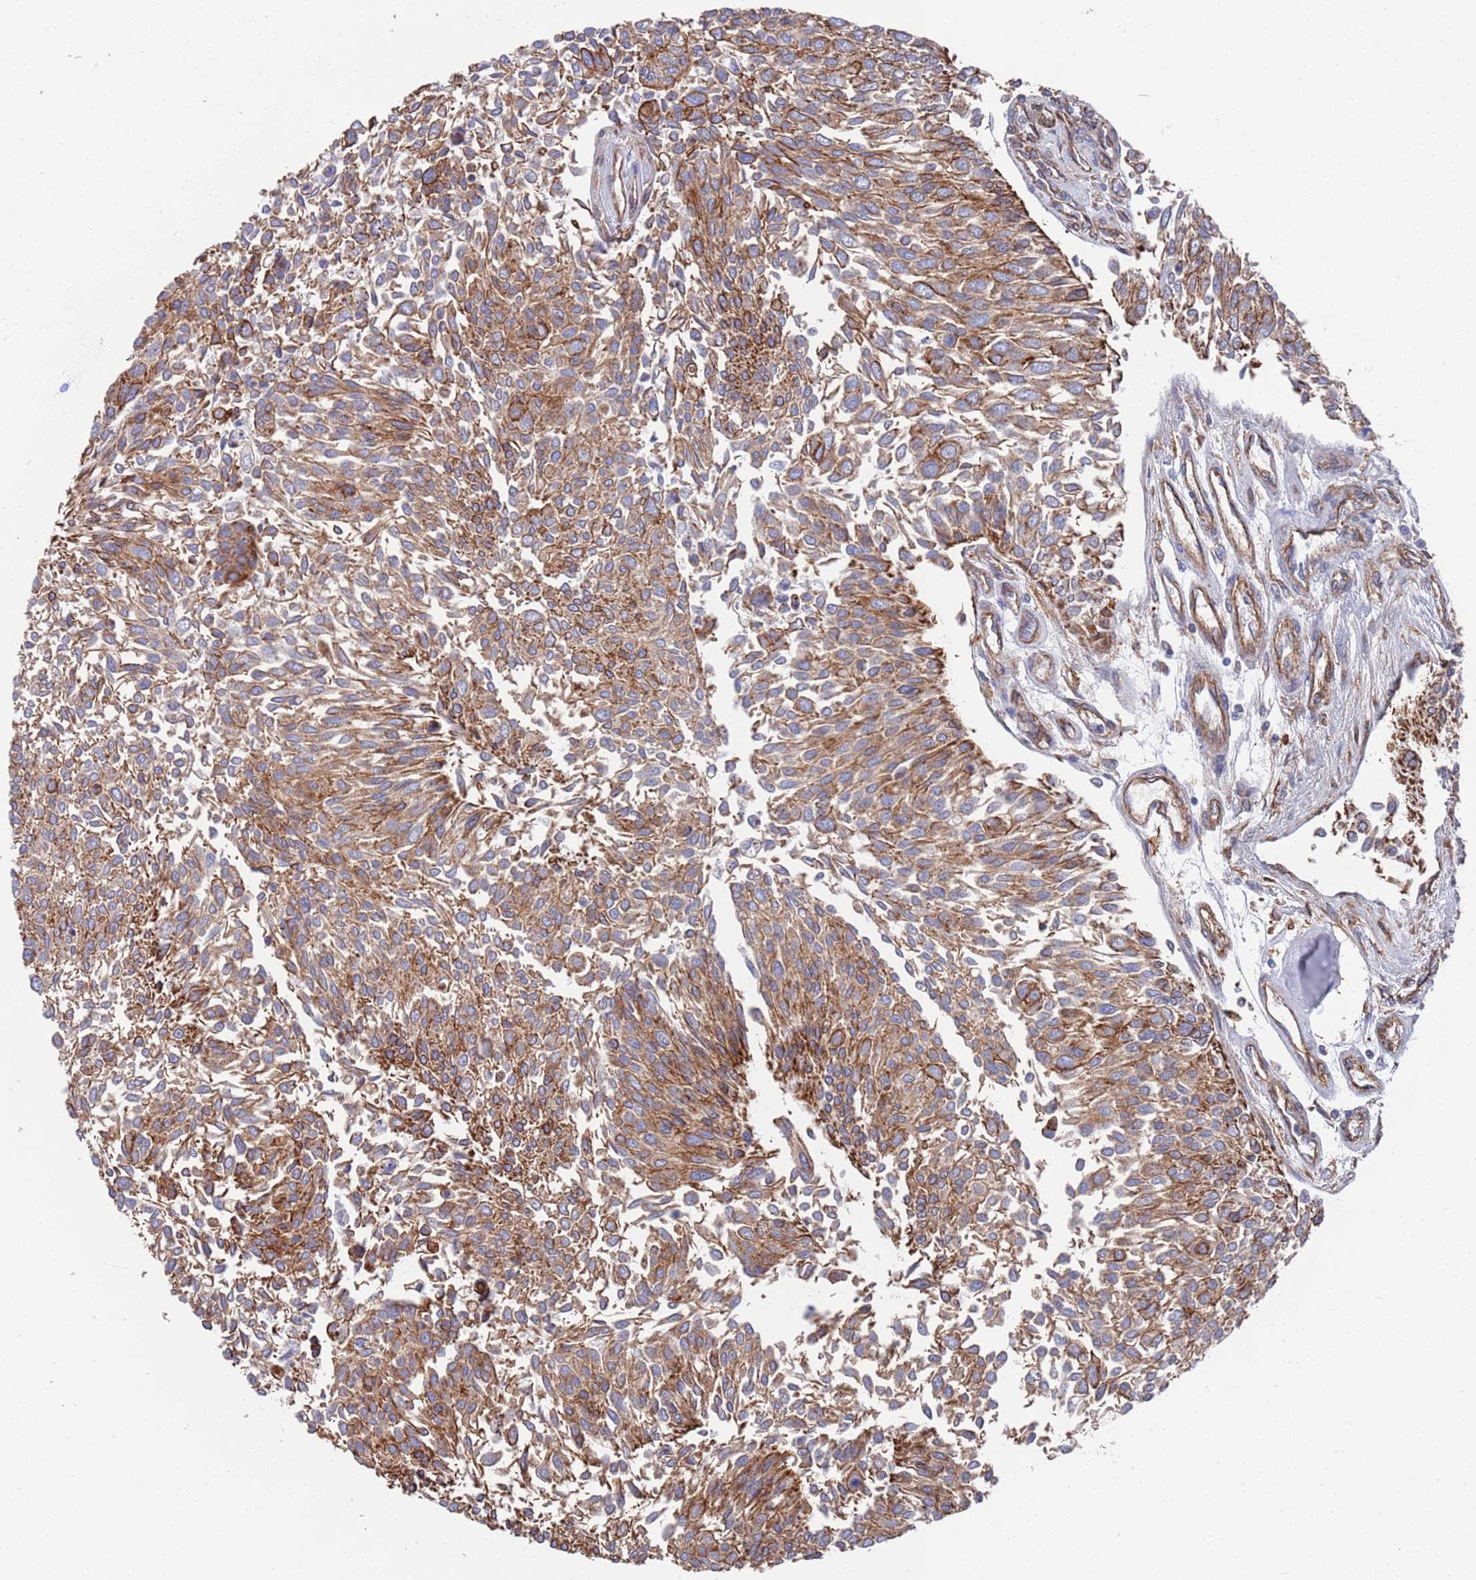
{"staining": {"intensity": "moderate", "quantity": ">75%", "location": "cytoplasmic/membranous"}, "tissue": "urothelial cancer", "cell_type": "Tumor cells", "image_type": "cancer", "snomed": [{"axis": "morphology", "description": "Urothelial carcinoma, NOS"}, {"axis": "topography", "description": "Urinary bladder"}], "caption": "Immunohistochemistry micrograph of neoplastic tissue: urothelial cancer stained using IHC demonstrates medium levels of moderate protein expression localized specifically in the cytoplasmic/membranous of tumor cells, appearing as a cytoplasmic/membranous brown color.", "gene": "JAKMIP2", "patient": {"sex": "male", "age": 55}}